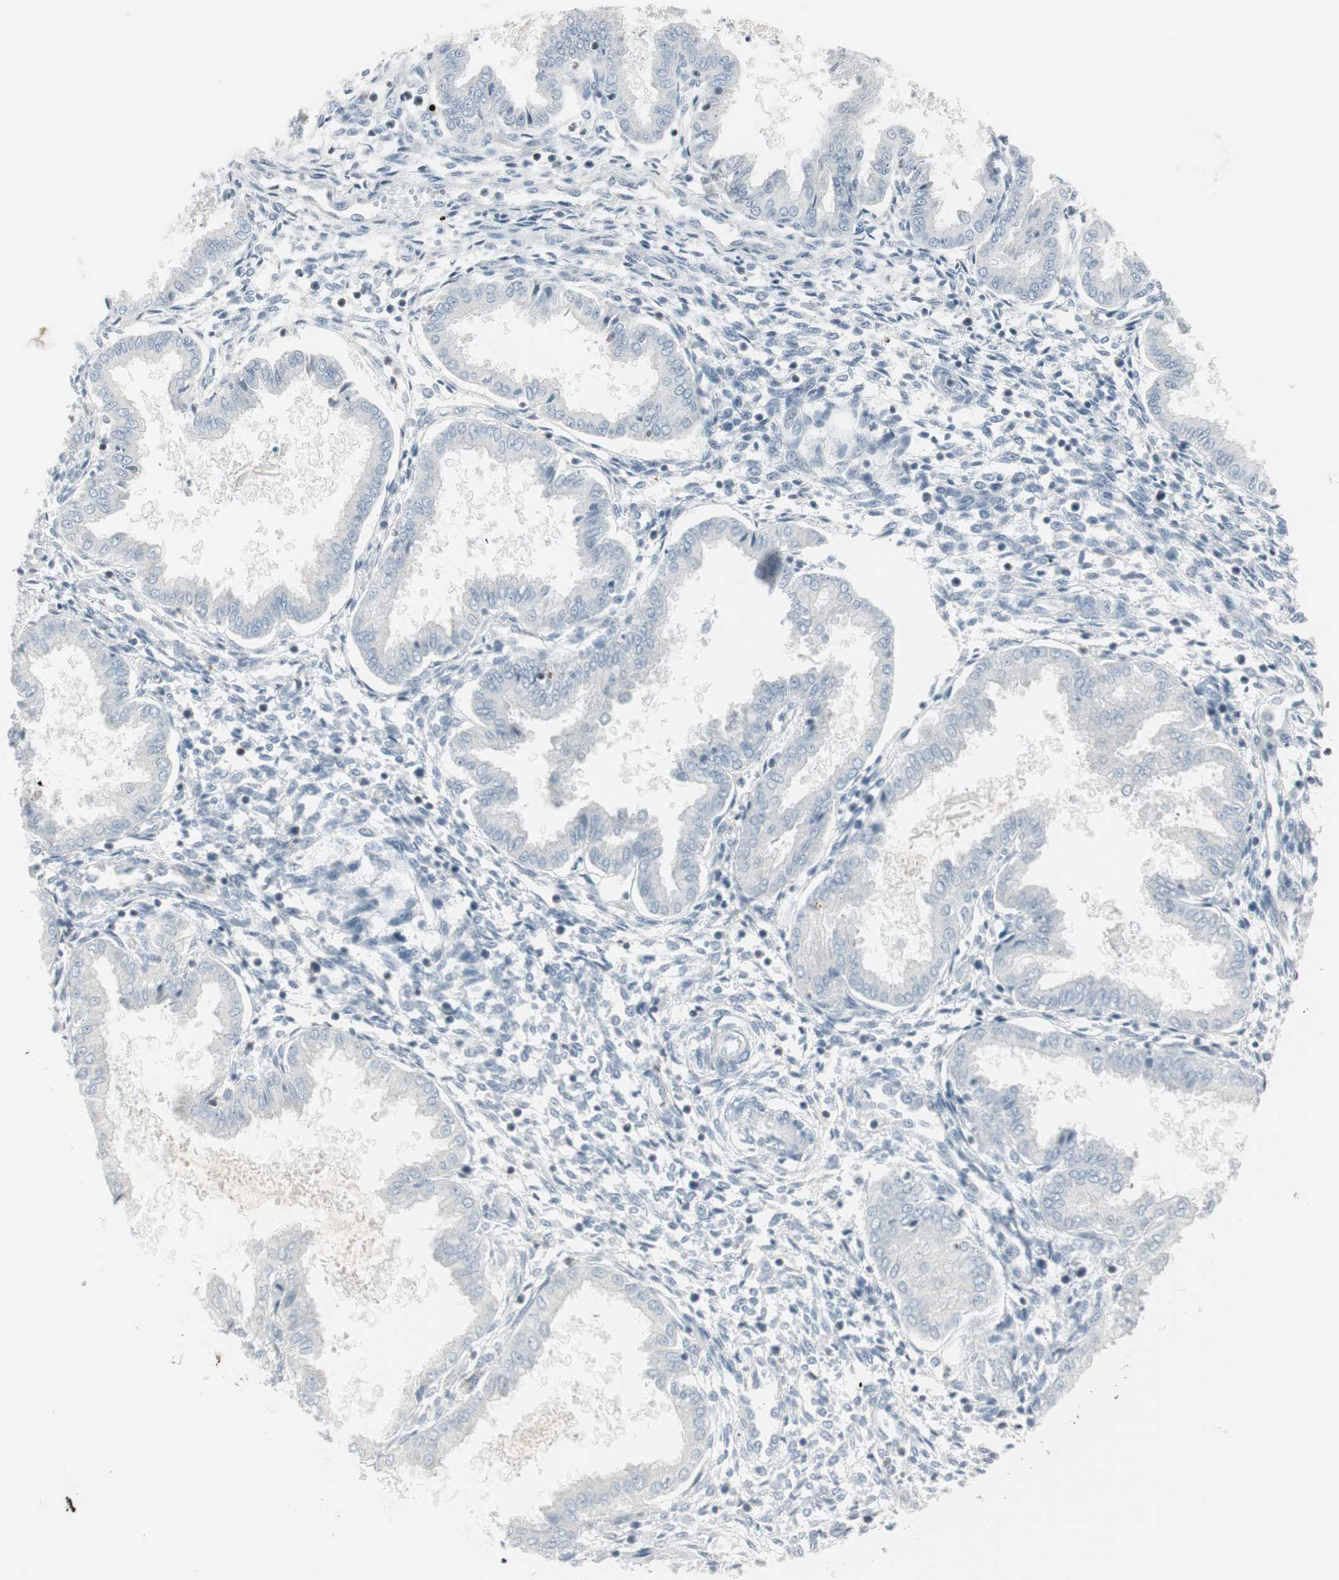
{"staining": {"intensity": "negative", "quantity": "none", "location": "none"}, "tissue": "endometrium", "cell_type": "Cells in endometrial stroma", "image_type": "normal", "snomed": [{"axis": "morphology", "description": "Normal tissue, NOS"}, {"axis": "topography", "description": "Endometrium"}], "caption": "This is a image of immunohistochemistry (IHC) staining of normal endometrium, which shows no positivity in cells in endometrial stroma. (Stains: DAB IHC with hematoxylin counter stain, Microscopy: brightfield microscopy at high magnification).", "gene": "MAP4K4", "patient": {"sex": "female", "age": 33}}